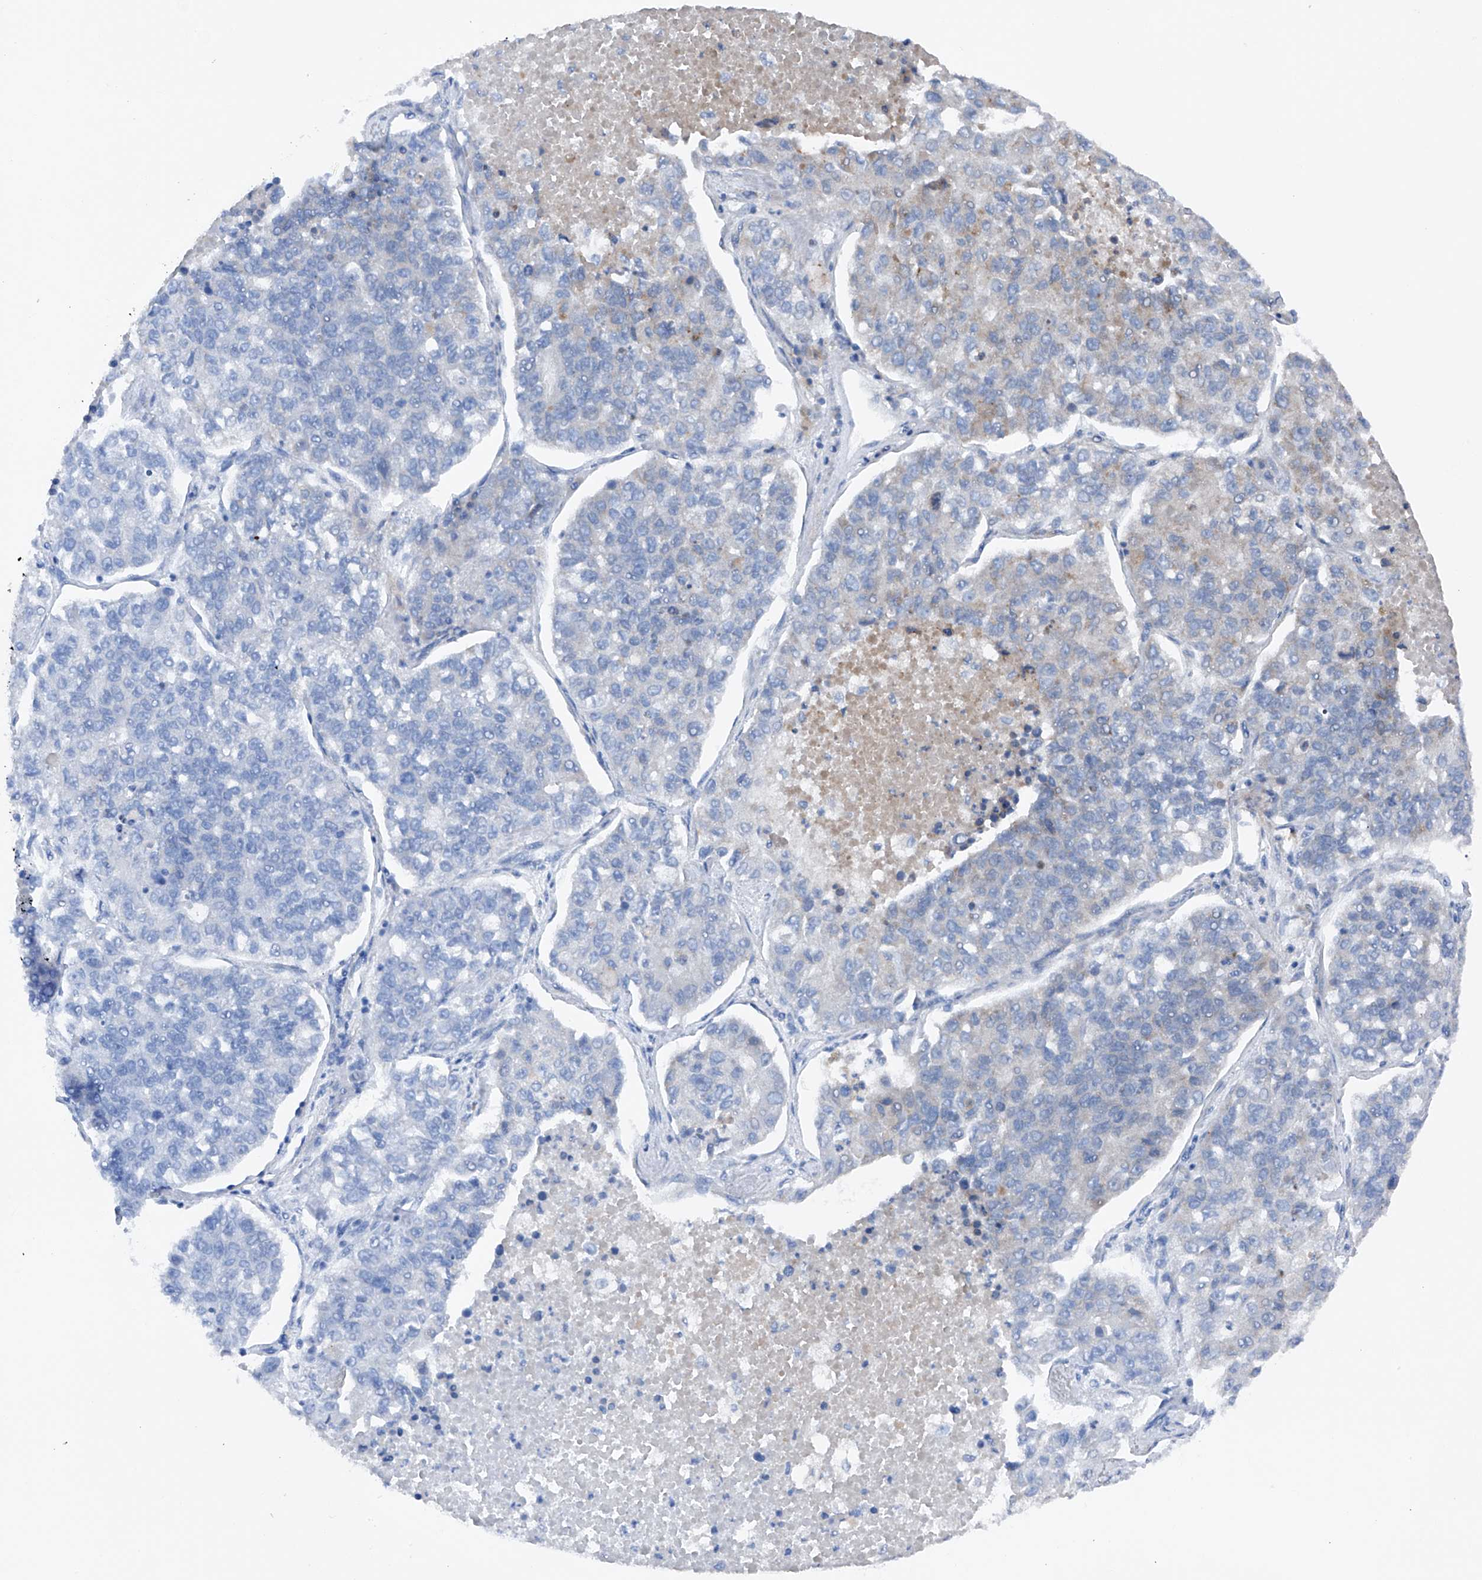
{"staining": {"intensity": "negative", "quantity": "none", "location": "none"}, "tissue": "lung cancer", "cell_type": "Tumor cells", "image_type": "cancer", "snomed": [{"axis": "morphology", "description": "Adenocarcinoma, NOS"}, {"axis": "topography", "description": "Lung"}], "caption": "Human adenocarcinoma (lung) stained for a protein using immunohistochemistry demonstrates no positivity in tumor cells.", "gene": "DAD1", "patient": {"sex": "male", "age": 49}}